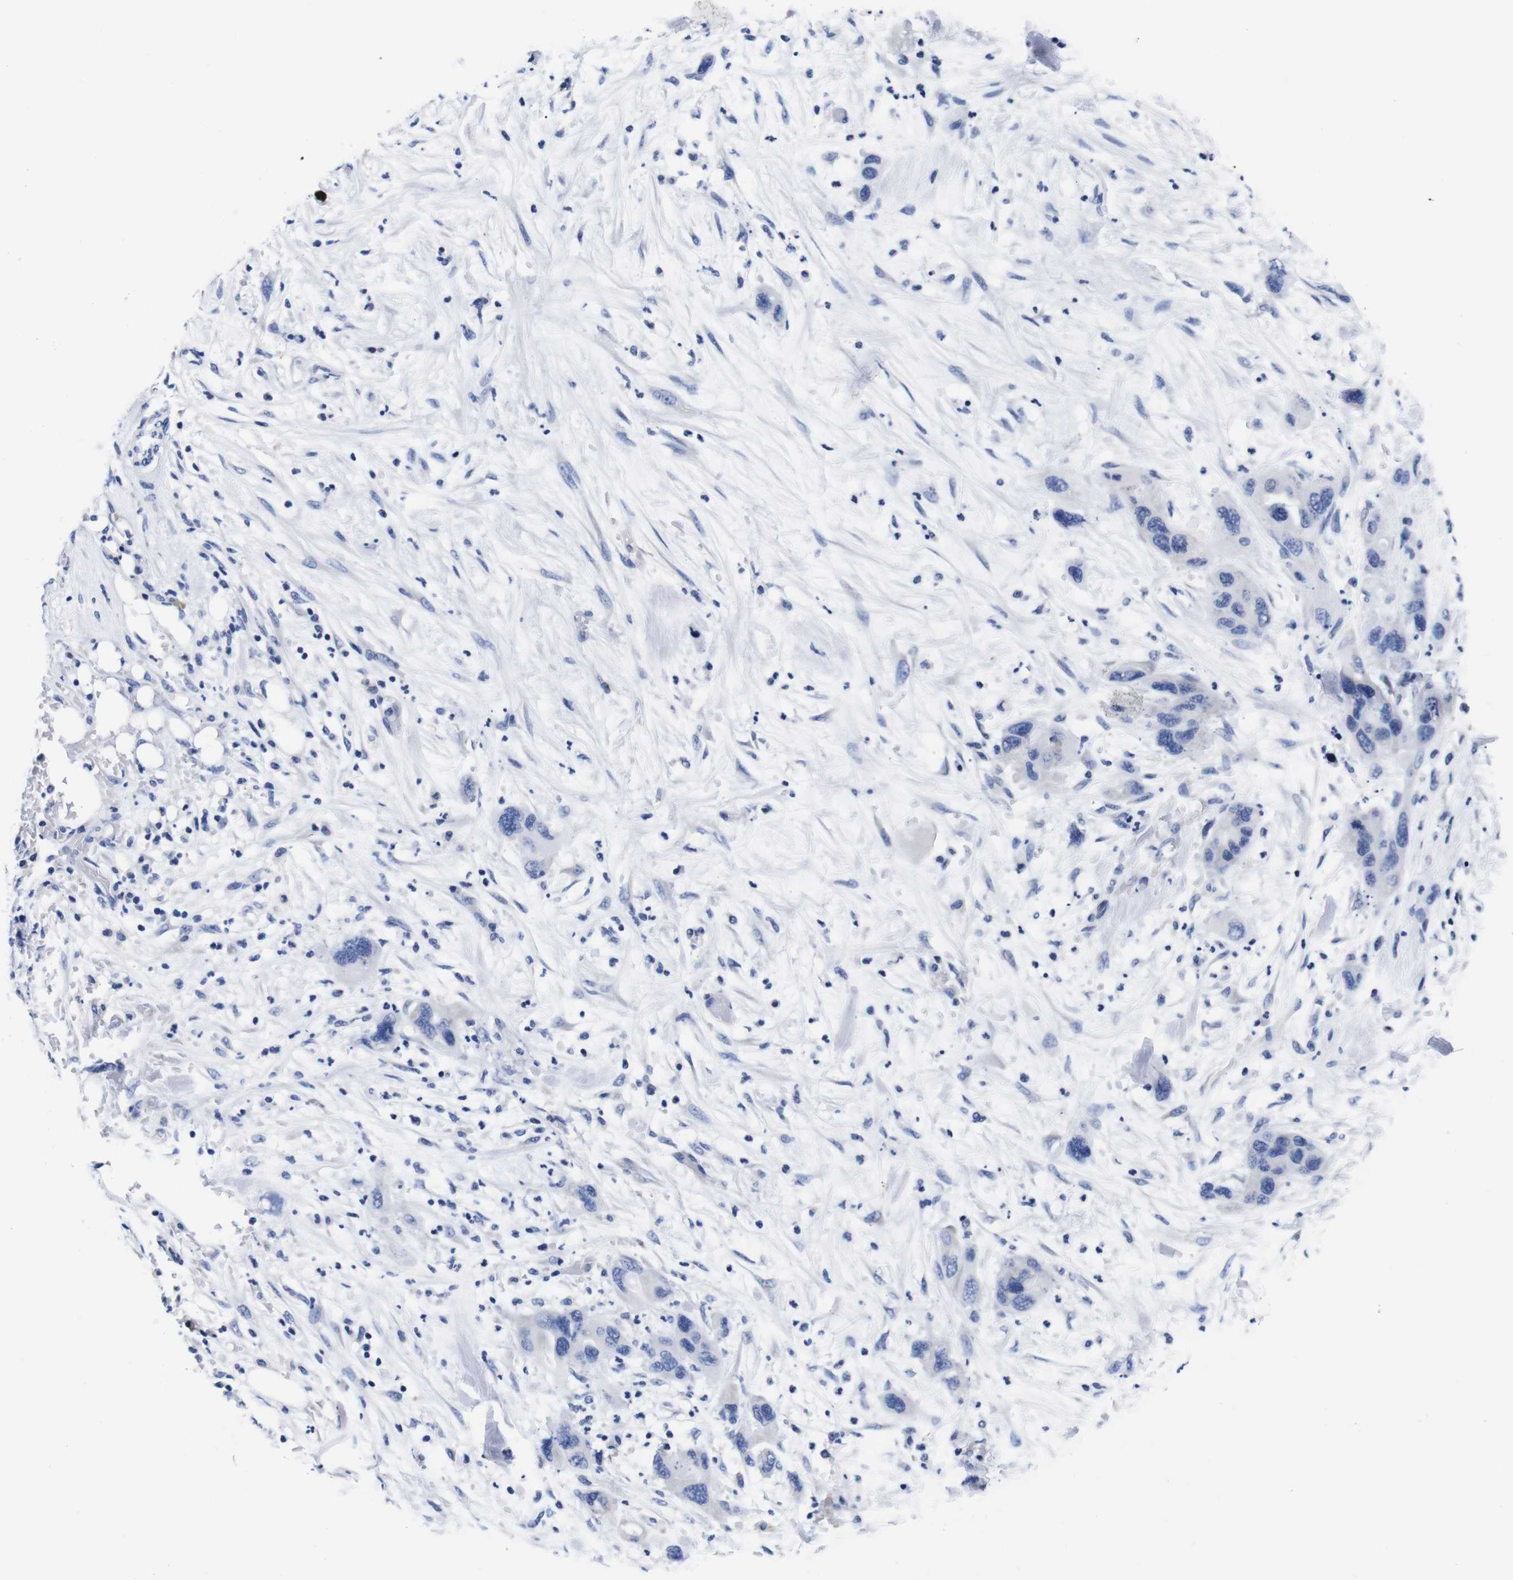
{"staining": {"intensity": "negative", "quantity": "none", "location": "none"}, "tissue": "pancreatic cancer", "cell_type": "Tumor cells", "image_type": "cancer", "snomed": [{"axis": "morphology", "description": "Adenocarcinoma, NOS"}, {"axis": "topography", "description": "Pancreas"}], "caption": "Pancreatic adenocarcinoma was stained to show a protein in brown. There is no significant positivity in tumor cells.", "gene": "CLEC4G", "patient": {"sex": "female", "age": 71}}